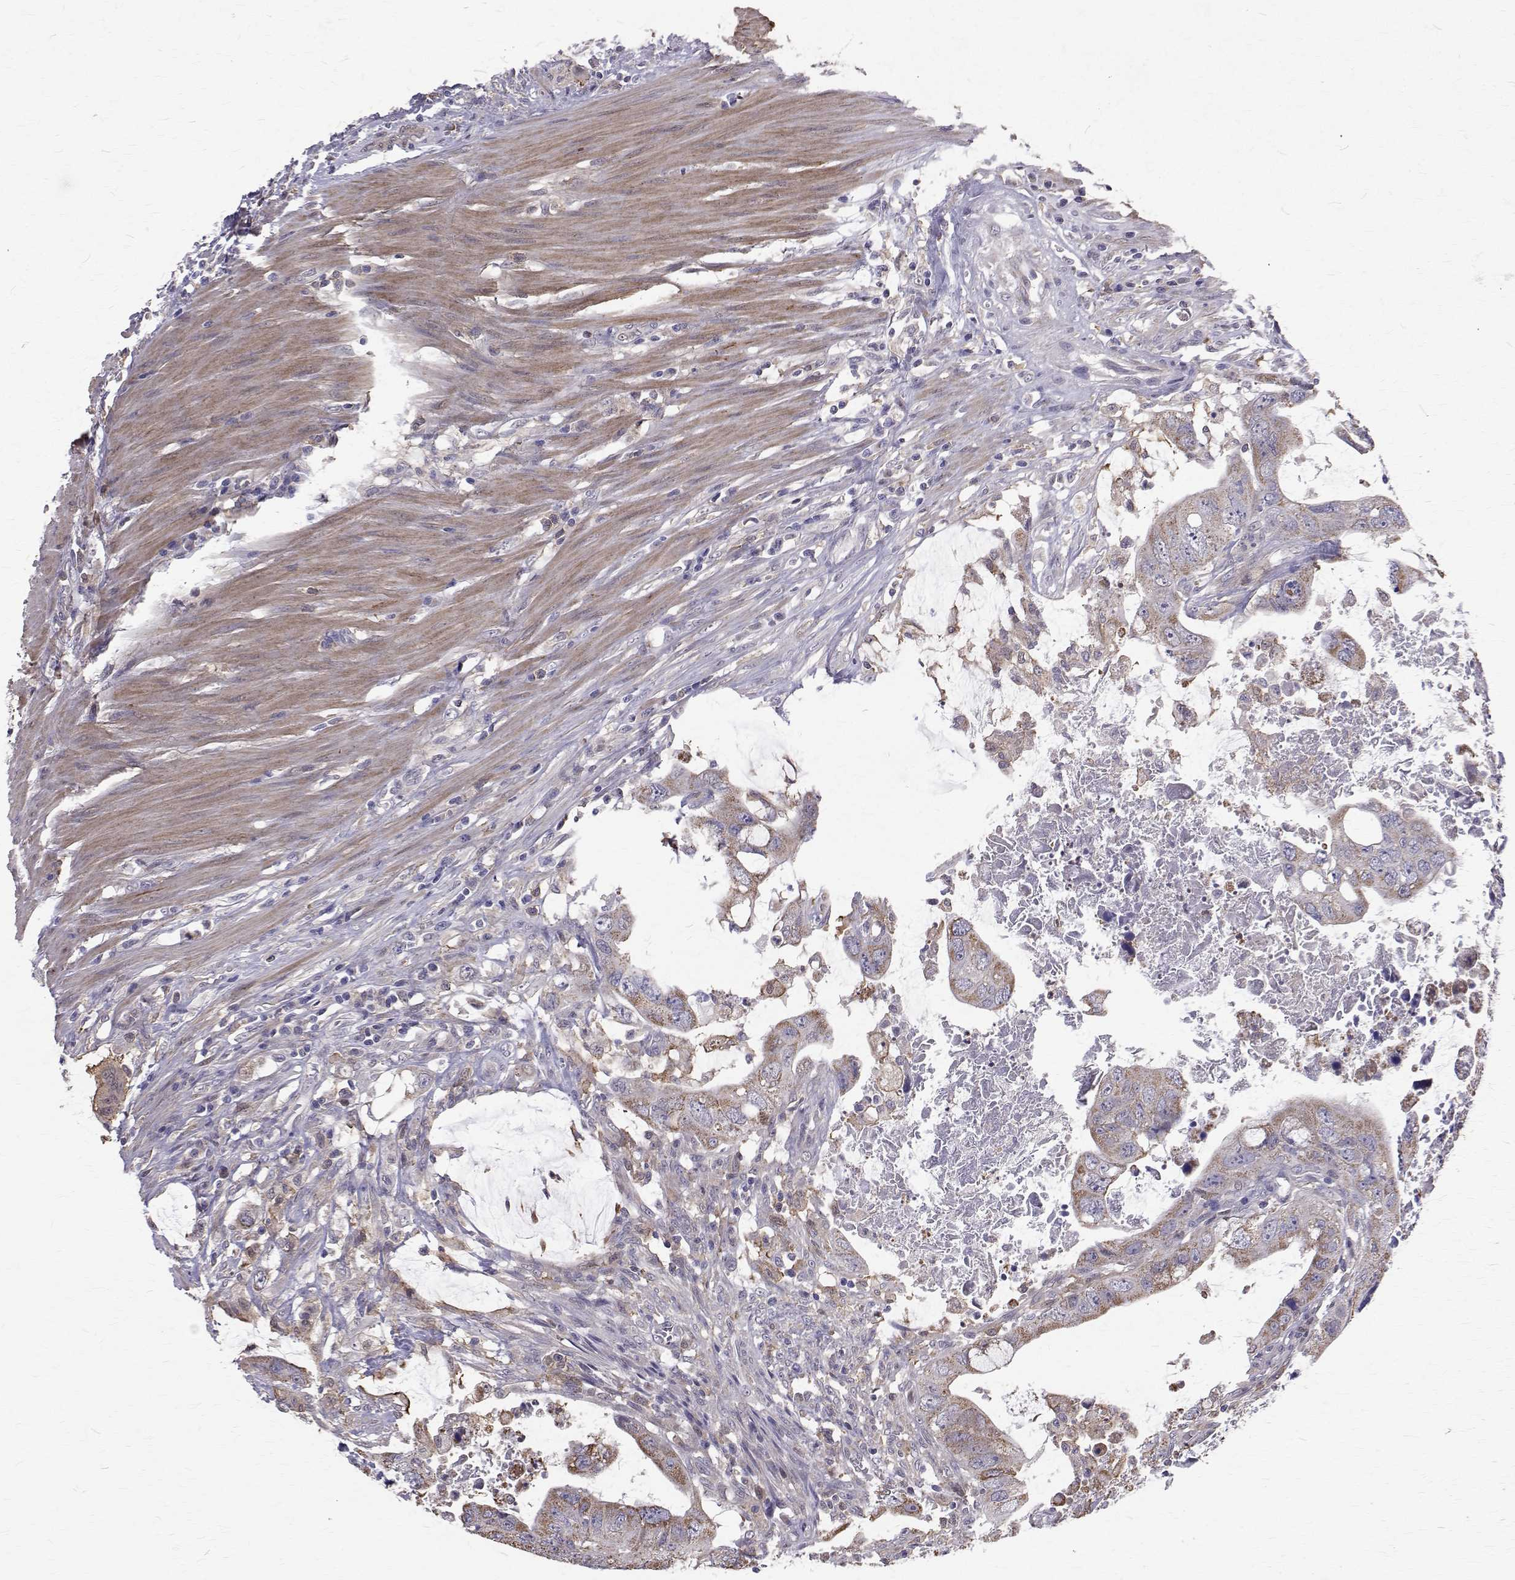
{"staining": {"intensity": "weak", "quantity": "25%-75%", "location": "cytoplasmic/membranous"}, "tissue": "colorectal cancer", "cell_type": "Tumor cells", "image_type": "cancer", "snomed": [{"axis": "morphology", "description": "Adenocarcinoma, NOS"}, {"axis": "topography", "description": "Colon"}], "caption": "This is an image of IHC staining of colorectal adenocarcinoma, which shows weak staining in the cytoplasmic/membranous of tumor cells.", "gene": "CCDC89", "patient": {"sex": "male", "age": 57}}